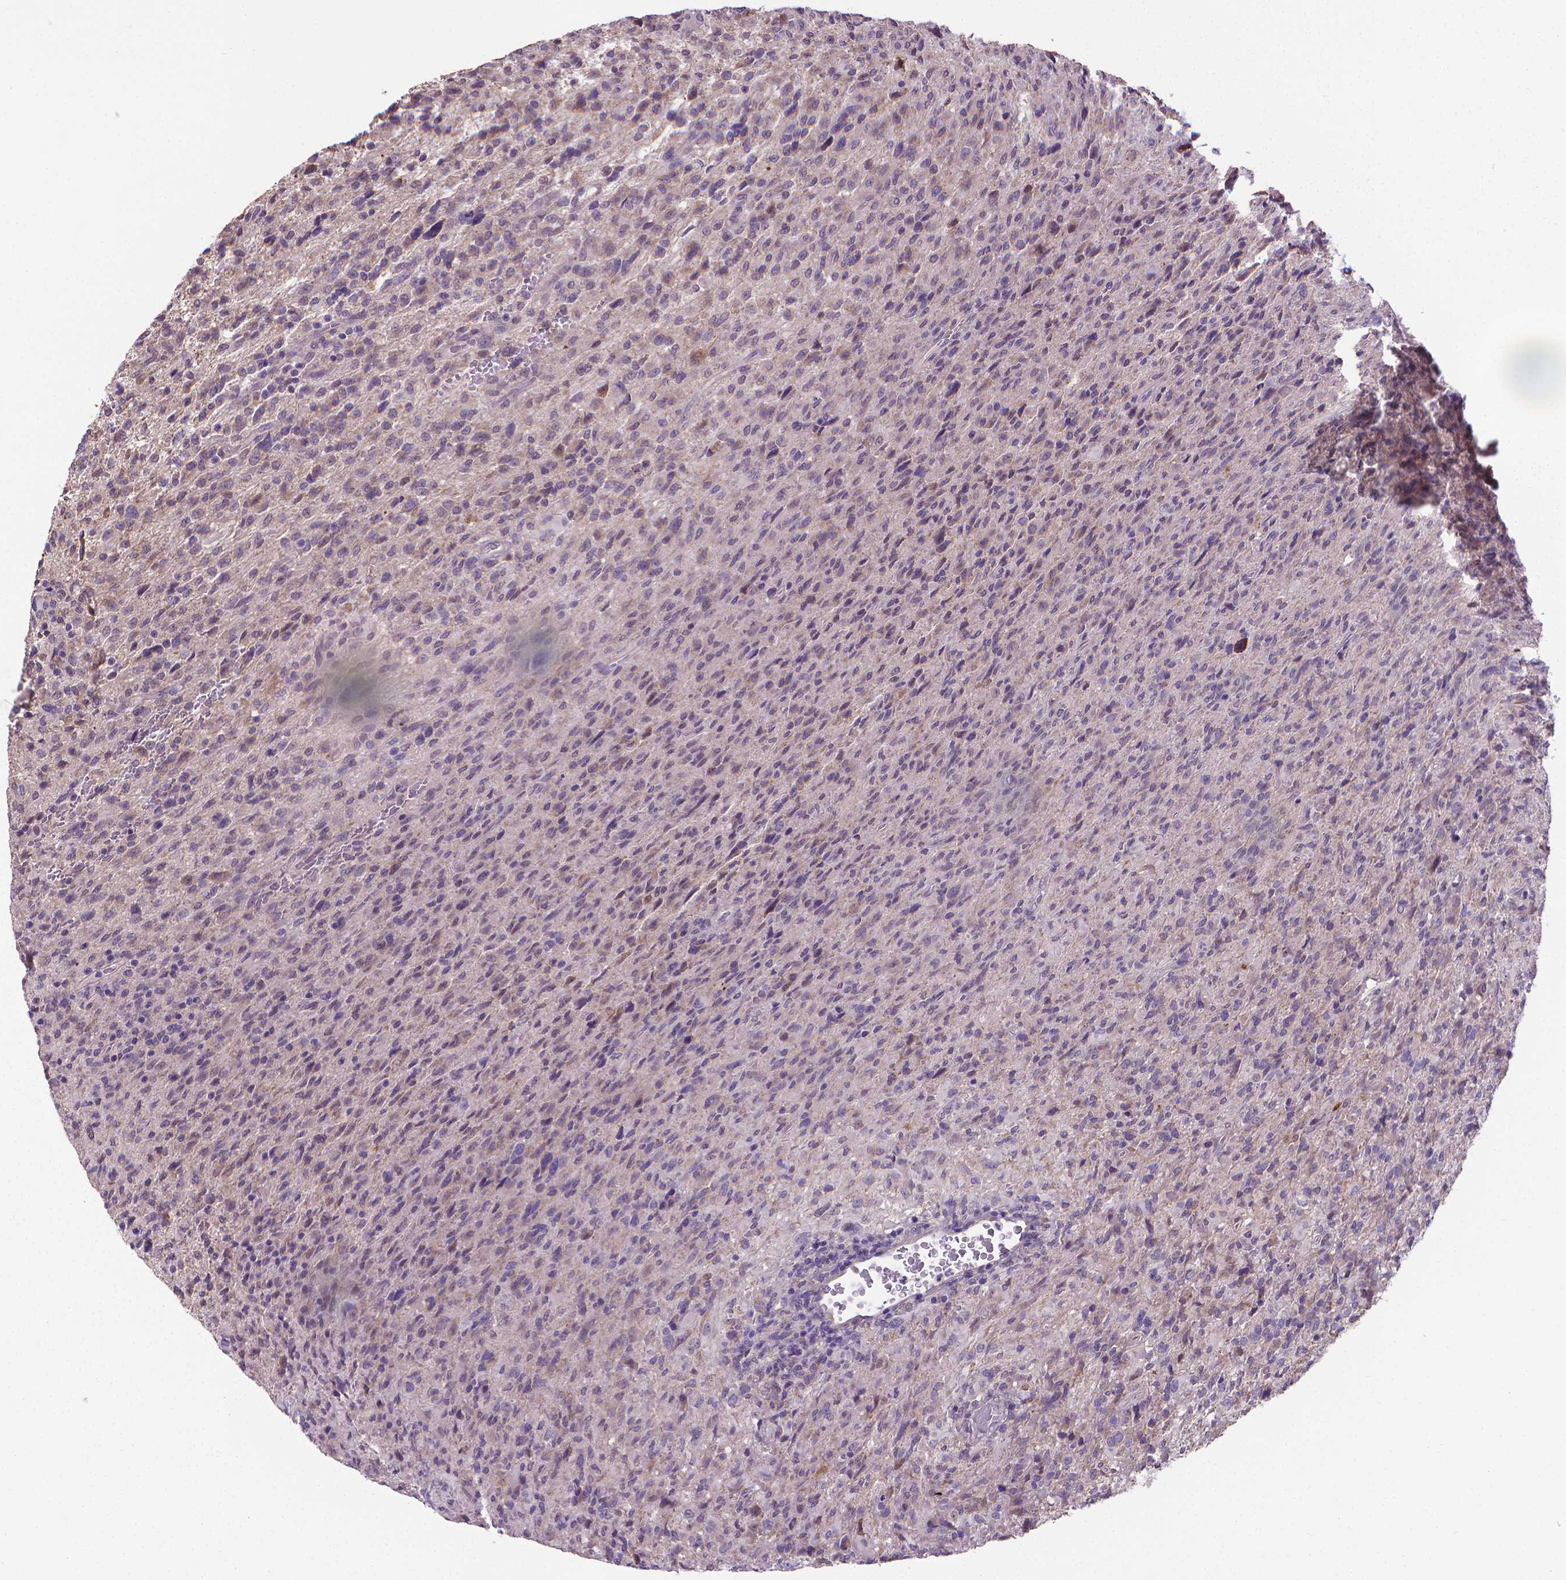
{"staining": {"intensity": "negative", "quantity": "none", "location": "none"}, "tissue": "glioma", "cell_type": "Tumor cells", "image_type": "cancer", "snomed": [{"axis": "morphology", "description": "Glioma, malignant, High grade"}, {"axis": "topography", "description": "Brain"}], "caption": "Photomicrograph shows no protein positivity in tumor cells of glioma tissue.", "gene": "GPR63", "patient": {"sex": "male", "age": 68}}